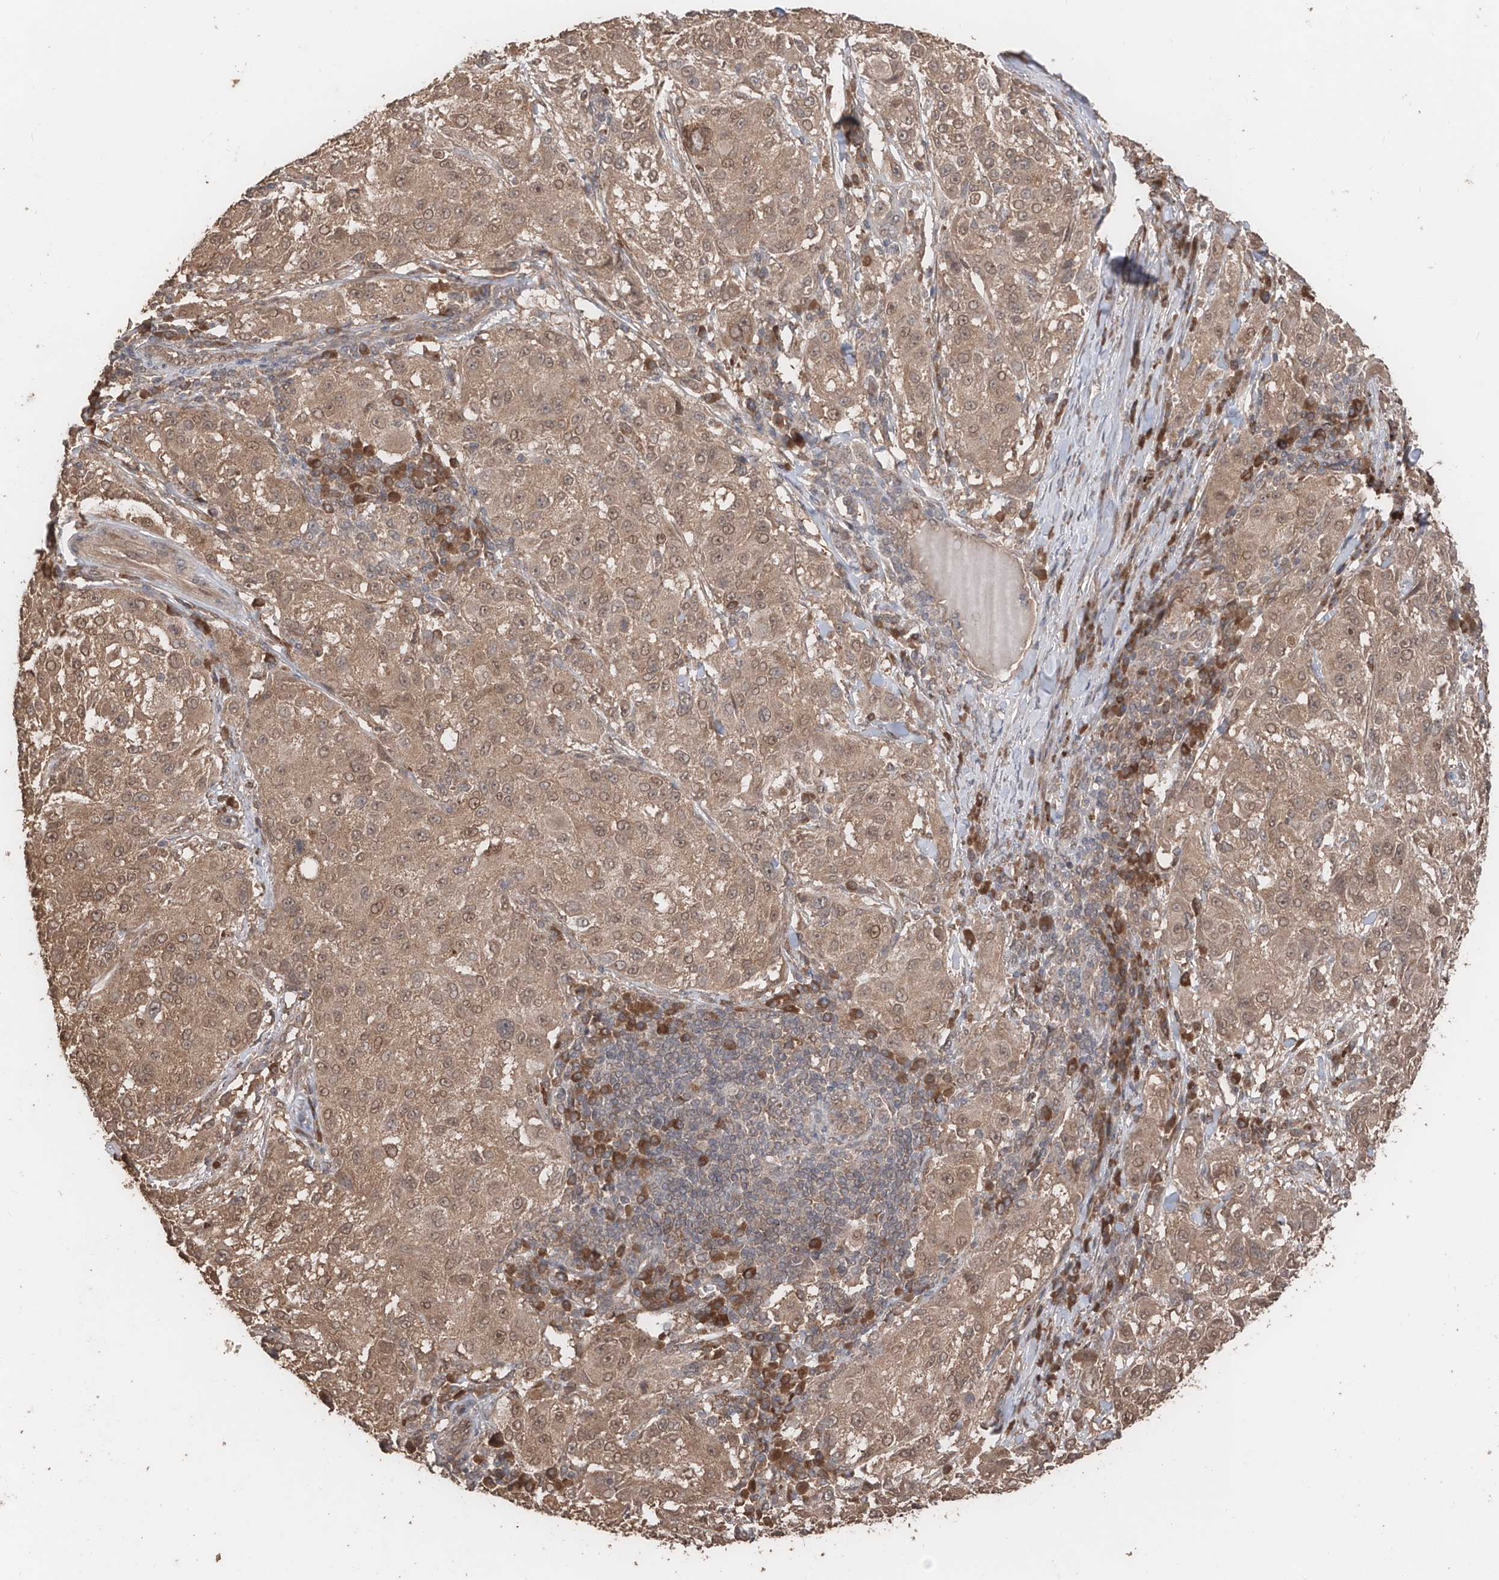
{"staining": {"intensity": "moderate", "quantity": ">75%", "location": "cytoplasmic/membranous,nuclear"}, "tissue": "melanoma", "cell_type": "Tumor cells", "image_type": "cancer", "snomed": [{"axis": "morphology", "description": "Necrosis, NOS"}, {"axis": "morphology", "description": "Malignant melanoma, NOS"}, {"axis": "topography", "description": "Skin"}], "caption": "IHC of malignant melanoma exhibits medium levels of moderate cytoplasmic/membranous and nuclear staining in approximately >75% of tumor cells.", "gene": "FAM135A", "patient": {"sex": "female", "age": 87}}